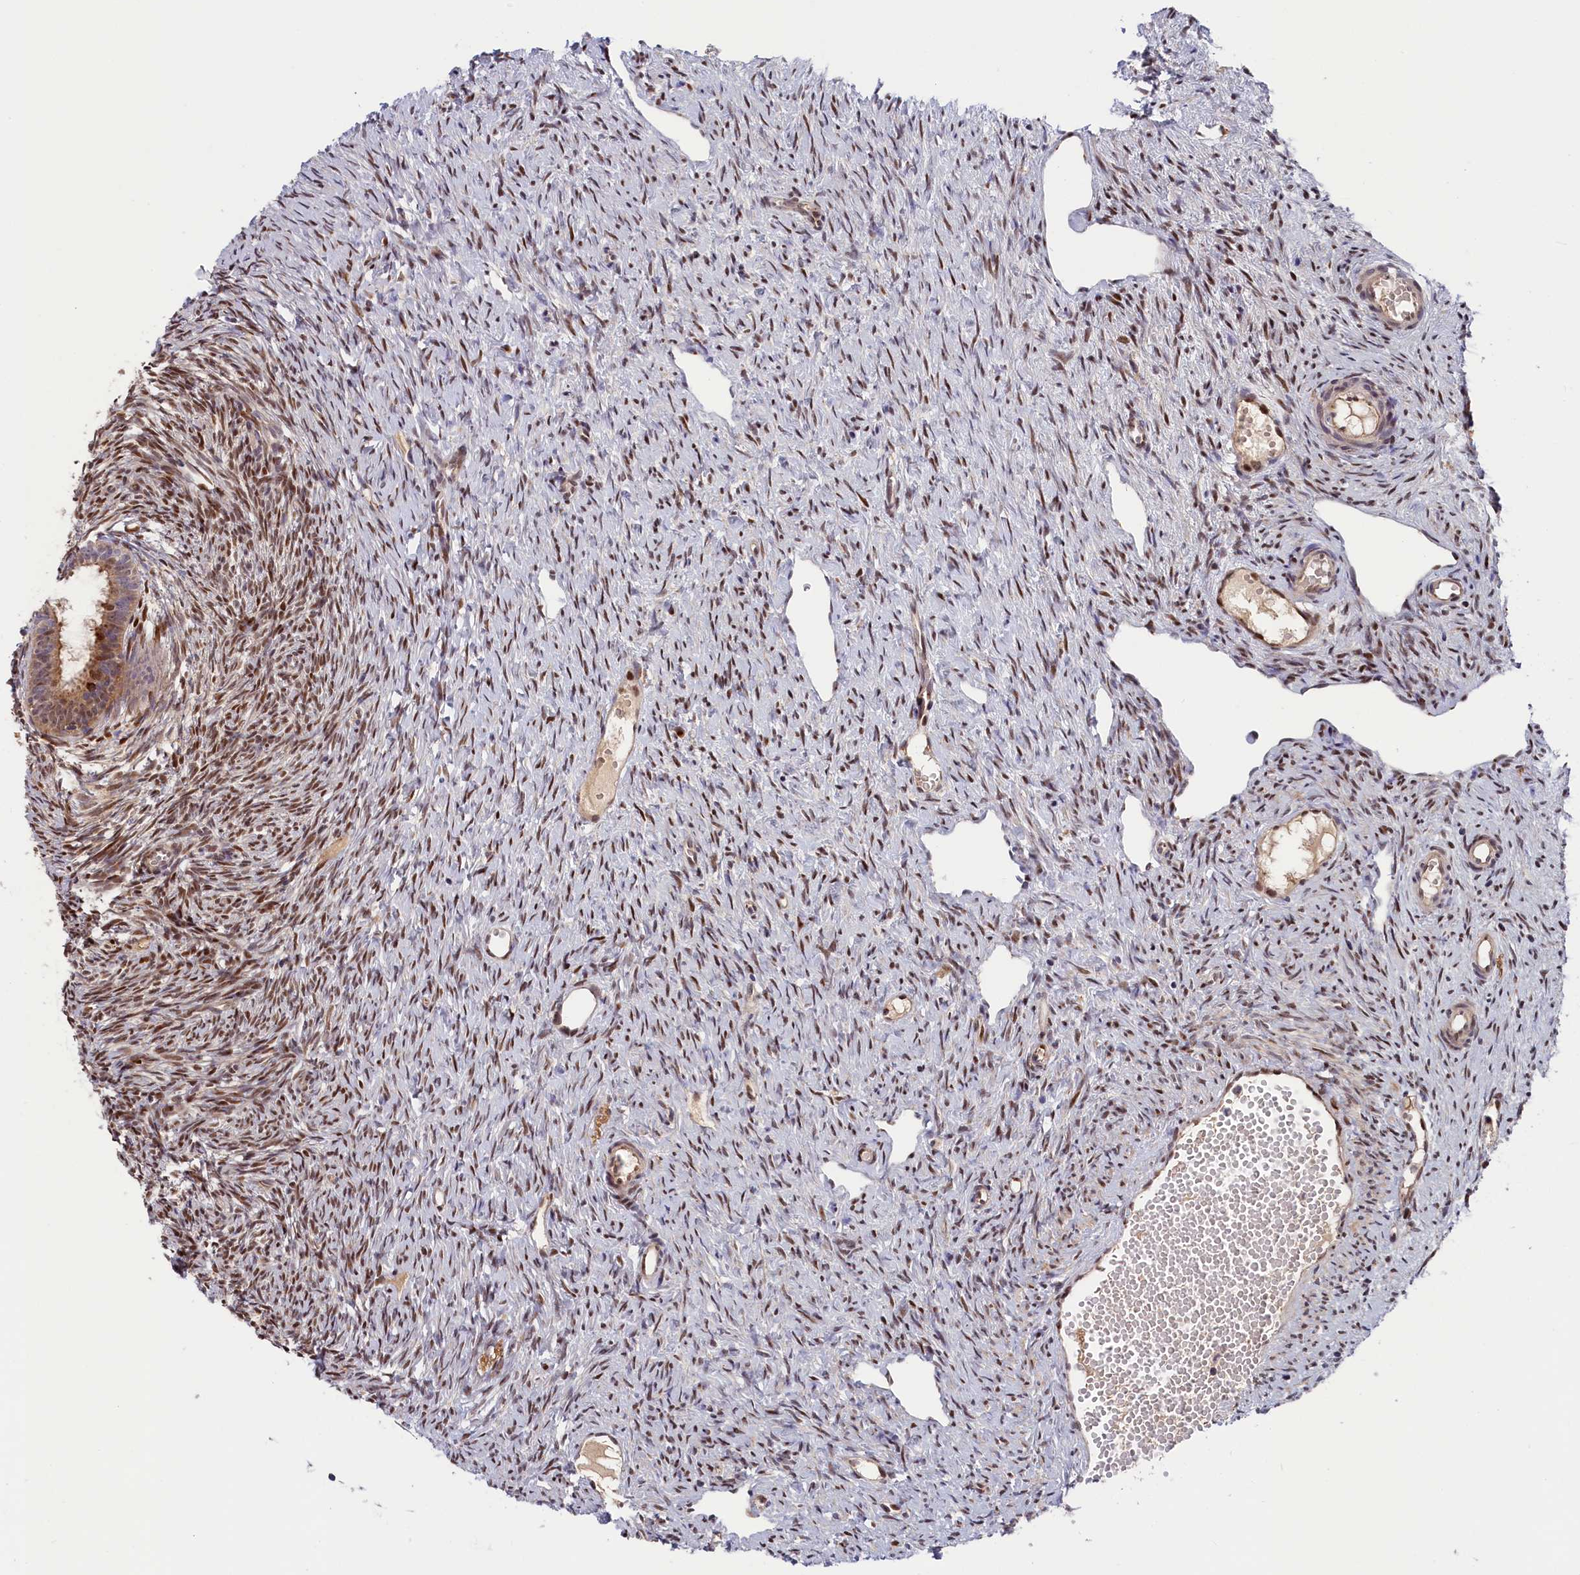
{"staining": {"intensity": "moderate", "quantity": ">75%", "location": "nuclear"}, "tissue": "ovary", "cell_type": "Ovarian stroma cells", "image_type": "normal", "snomed": [{"axis": "morphology", "description": "Normal tissue, NOS"}, {"axis": "topography", "description": "Ovary"}], "caption": "Brown immunohistochemical staining in benign human ovary demonstrates moderate nuclear positivity in approximately >75% of ovarian stroma cells. (DAB (3,3'-diaminobenzidine) IHC with brightfield microscopy, high magnification).", "gene": "CHST12", "patient": {"sex": "female", "age": 51}}